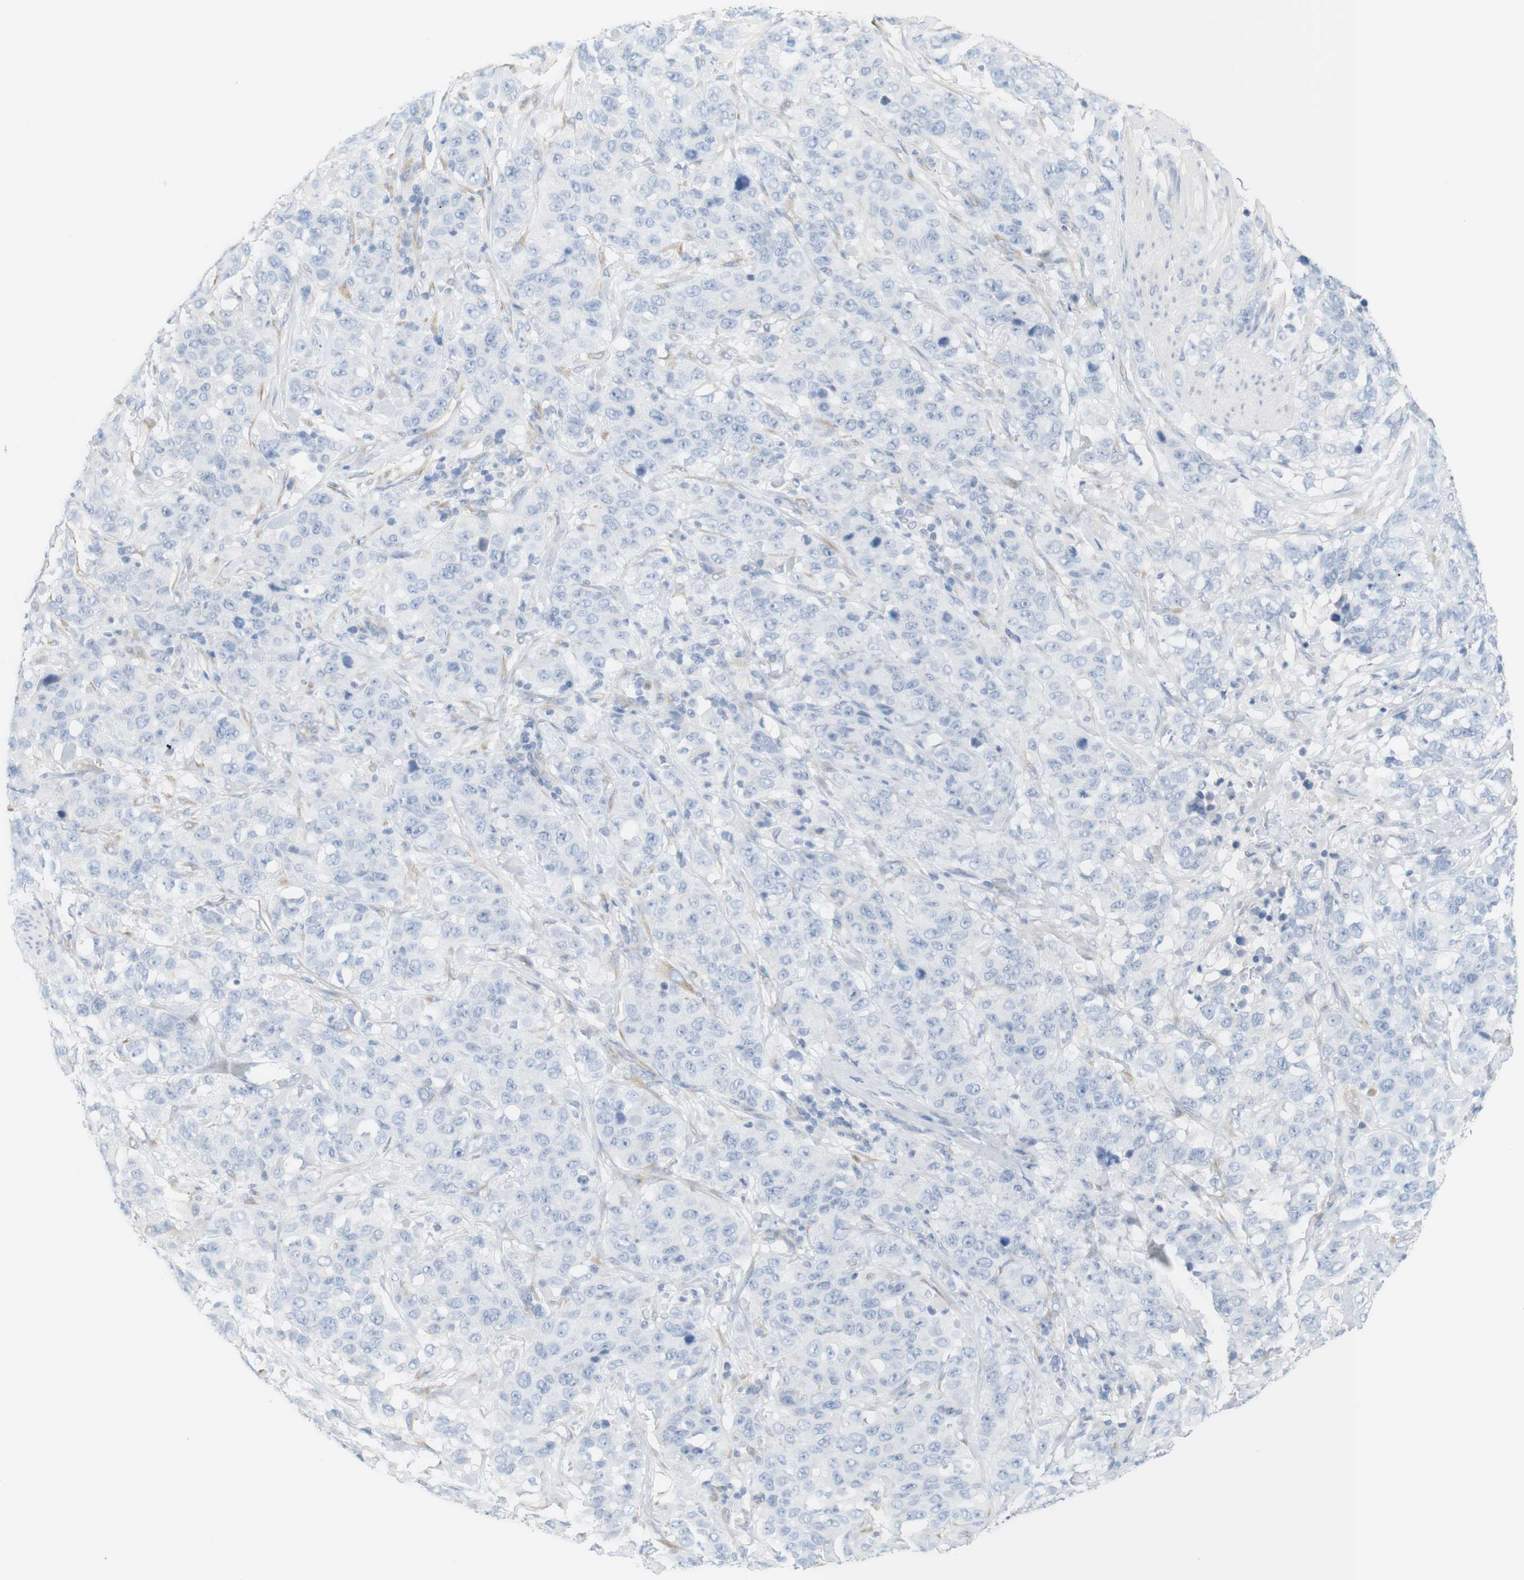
{"staining": {"intensity": "negative", "quantity": "none", "location": "none"}, "tissue": "stomach cancer", "cell_type": "Tumor cells", "image_type": "cancer", "snomed": [{"axis": "morphology", "description": "Adenocarcinoma, NOS"}, {"axis": "topography", "description": "Stomach"}], "caption": "Tumor cells are negative for brown protein staining in stomach adenocarcinoma. (Brightfield microscopy of DAB (3,3'-diaminobenzidine) immunohistochemistry at high magnification).", "gene": "RGS9", "patient": {"sex": "male", "age": 48}}